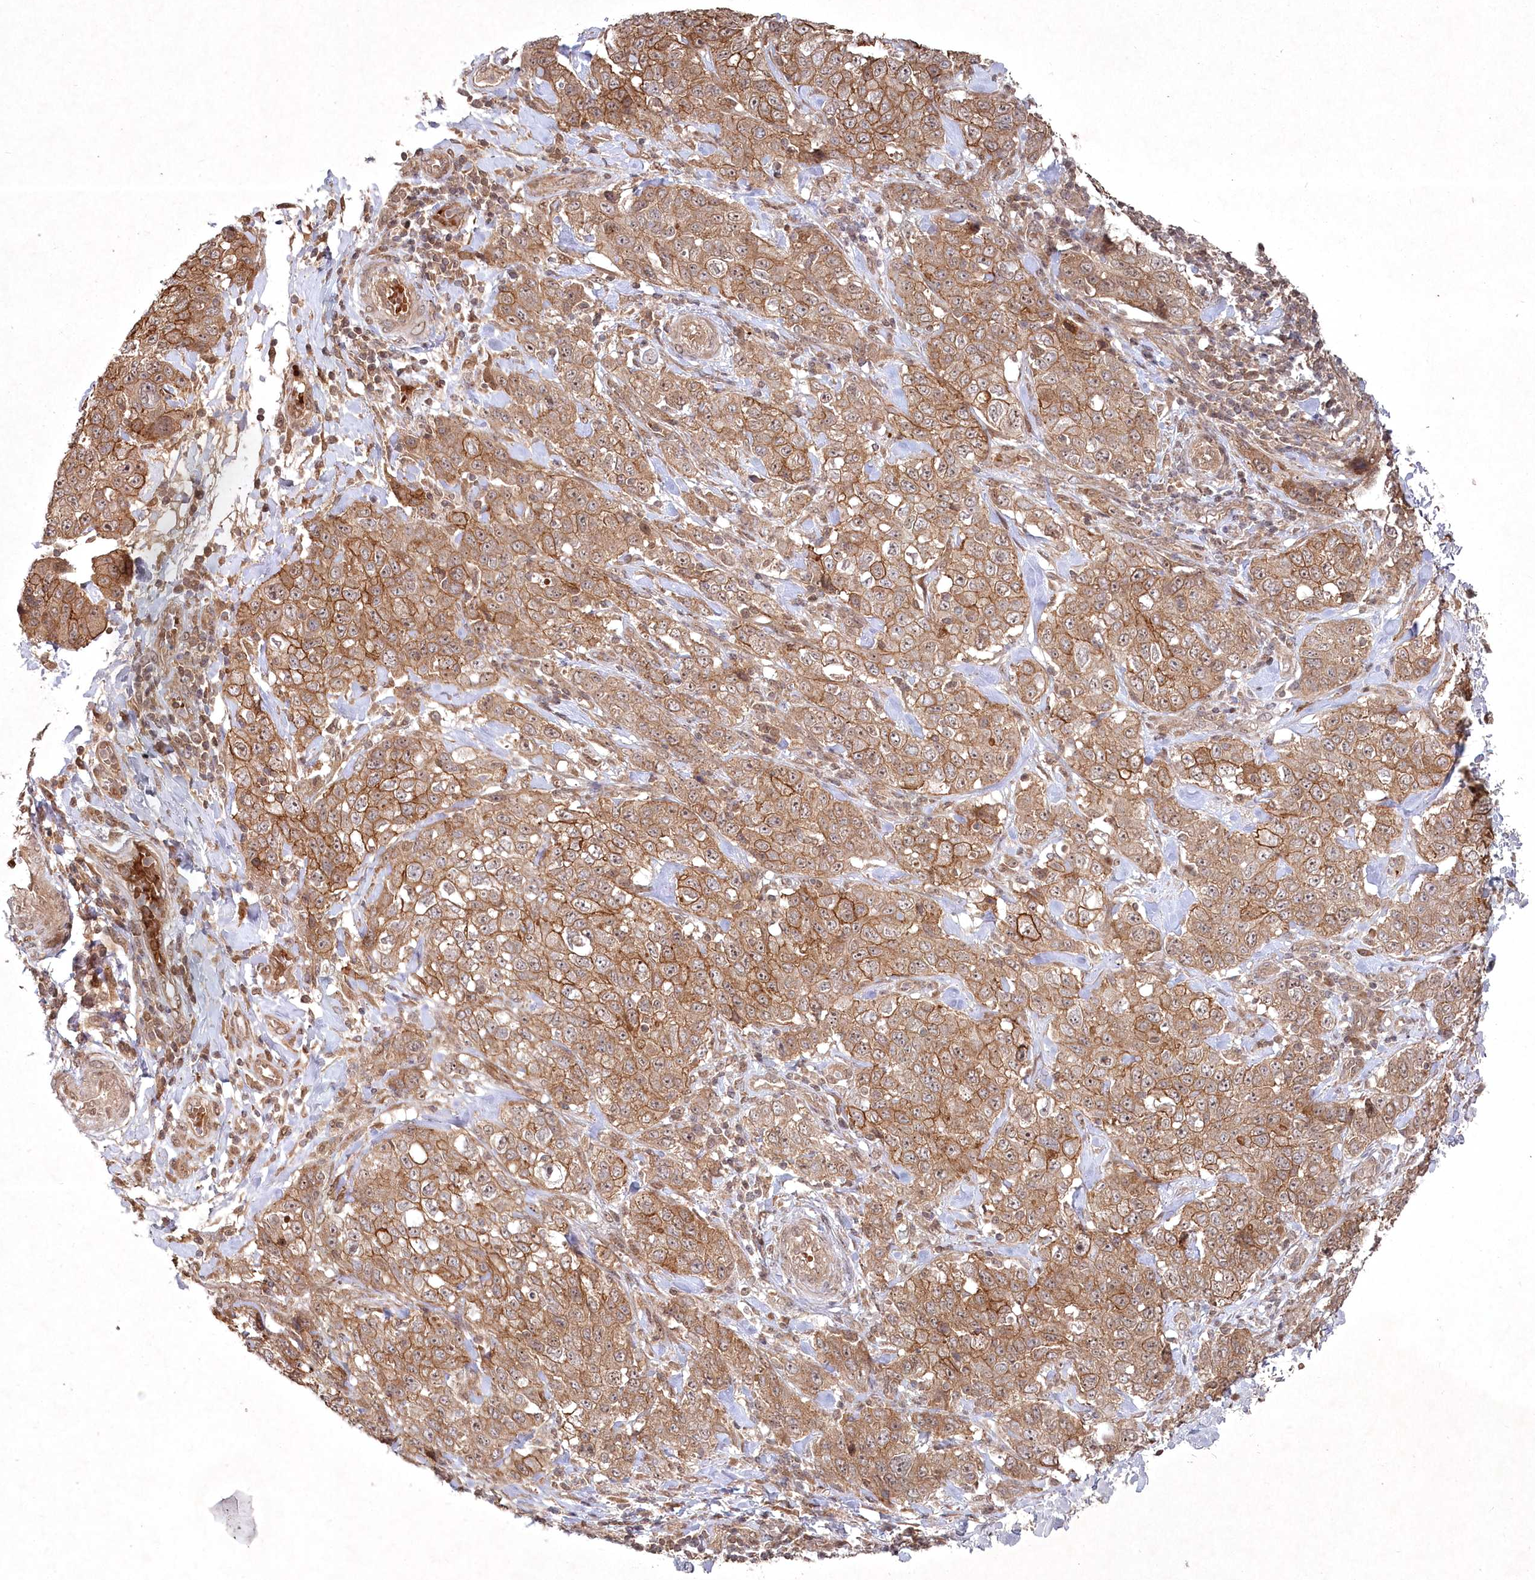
{"staining": {"intensity": "moderate", "quantity": ">75%", "location": "cytoplasmic/membranous"}, "tissue": "stomach cancer", "cell_type": "Tumor cells", "image_type": "cancer", "snomed": [{"axis": "morphology", "description": "Adenocarcinoma, NOS"}, {"axis": "topography", "description": "Stomach"}], "caption": "A photomicrograph showing moderate cytoplasmic/membranous expression in approximately >75% of tumor cells in stomach cancer, as visualized by brown immunohistochemical staining.", "gene": "FBXL17", "patient": {"sex": "male", "age": 48}}